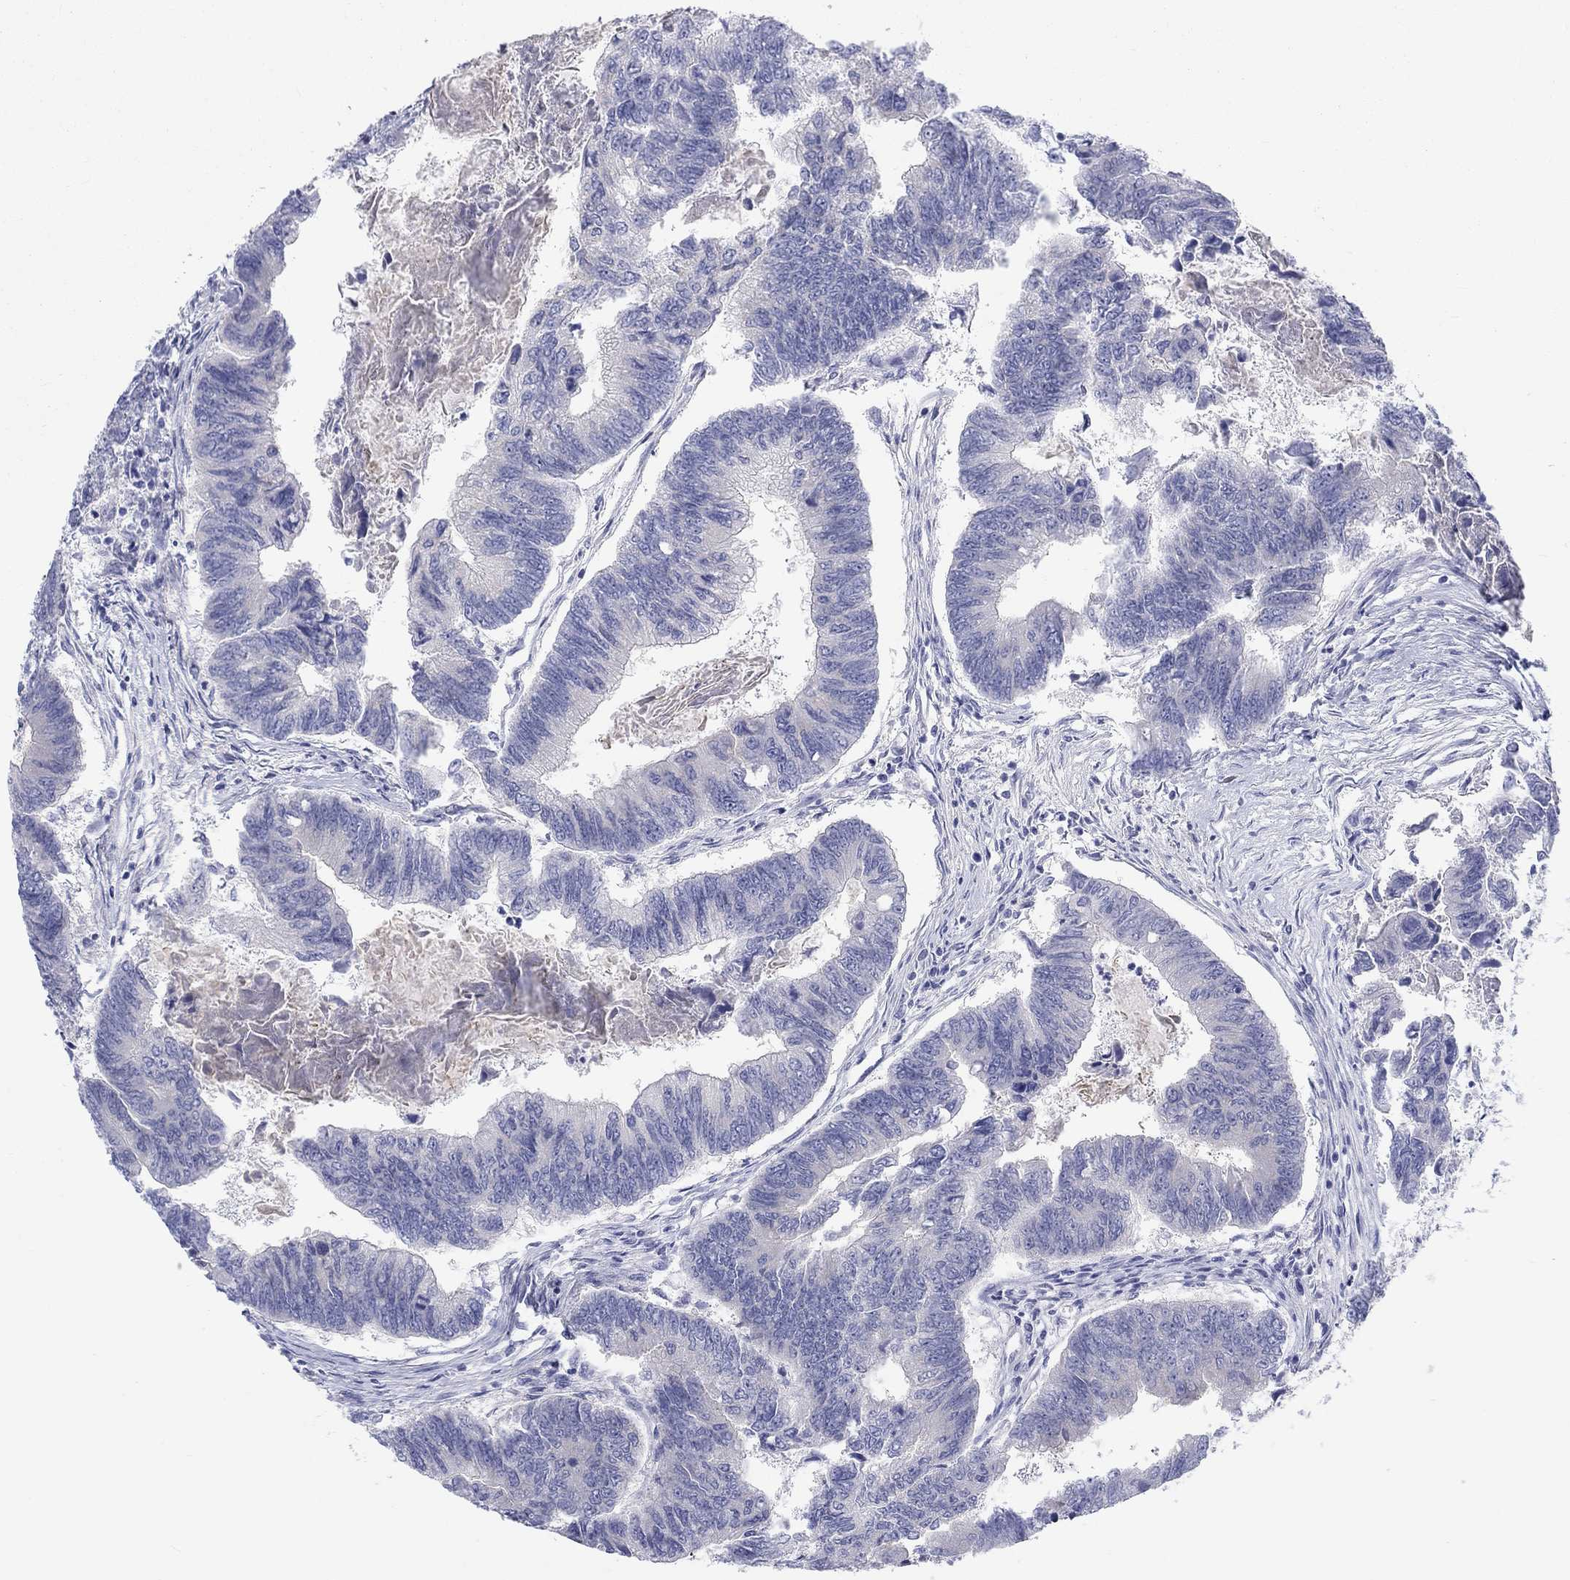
{"staining": {"intensity": "negative", "quantity": "none", "location": "none"}, "tissue": "colorectal cancer", "cell_type": "Tumor cells", "image_type": "cancer", "snomed": [{"axis": "morphology", "description": "Adenocarcinoma, NOS"}, {"axis": "topography", "description": "Colon"}], "caption": "IHC histopathology image of human adenocarcinoma (colorectal) stained for a protein (brown), which demonstrates no staining in tumor cells.", "gene": "BCO2", "patient": {"sex": "female", "age": 65}}